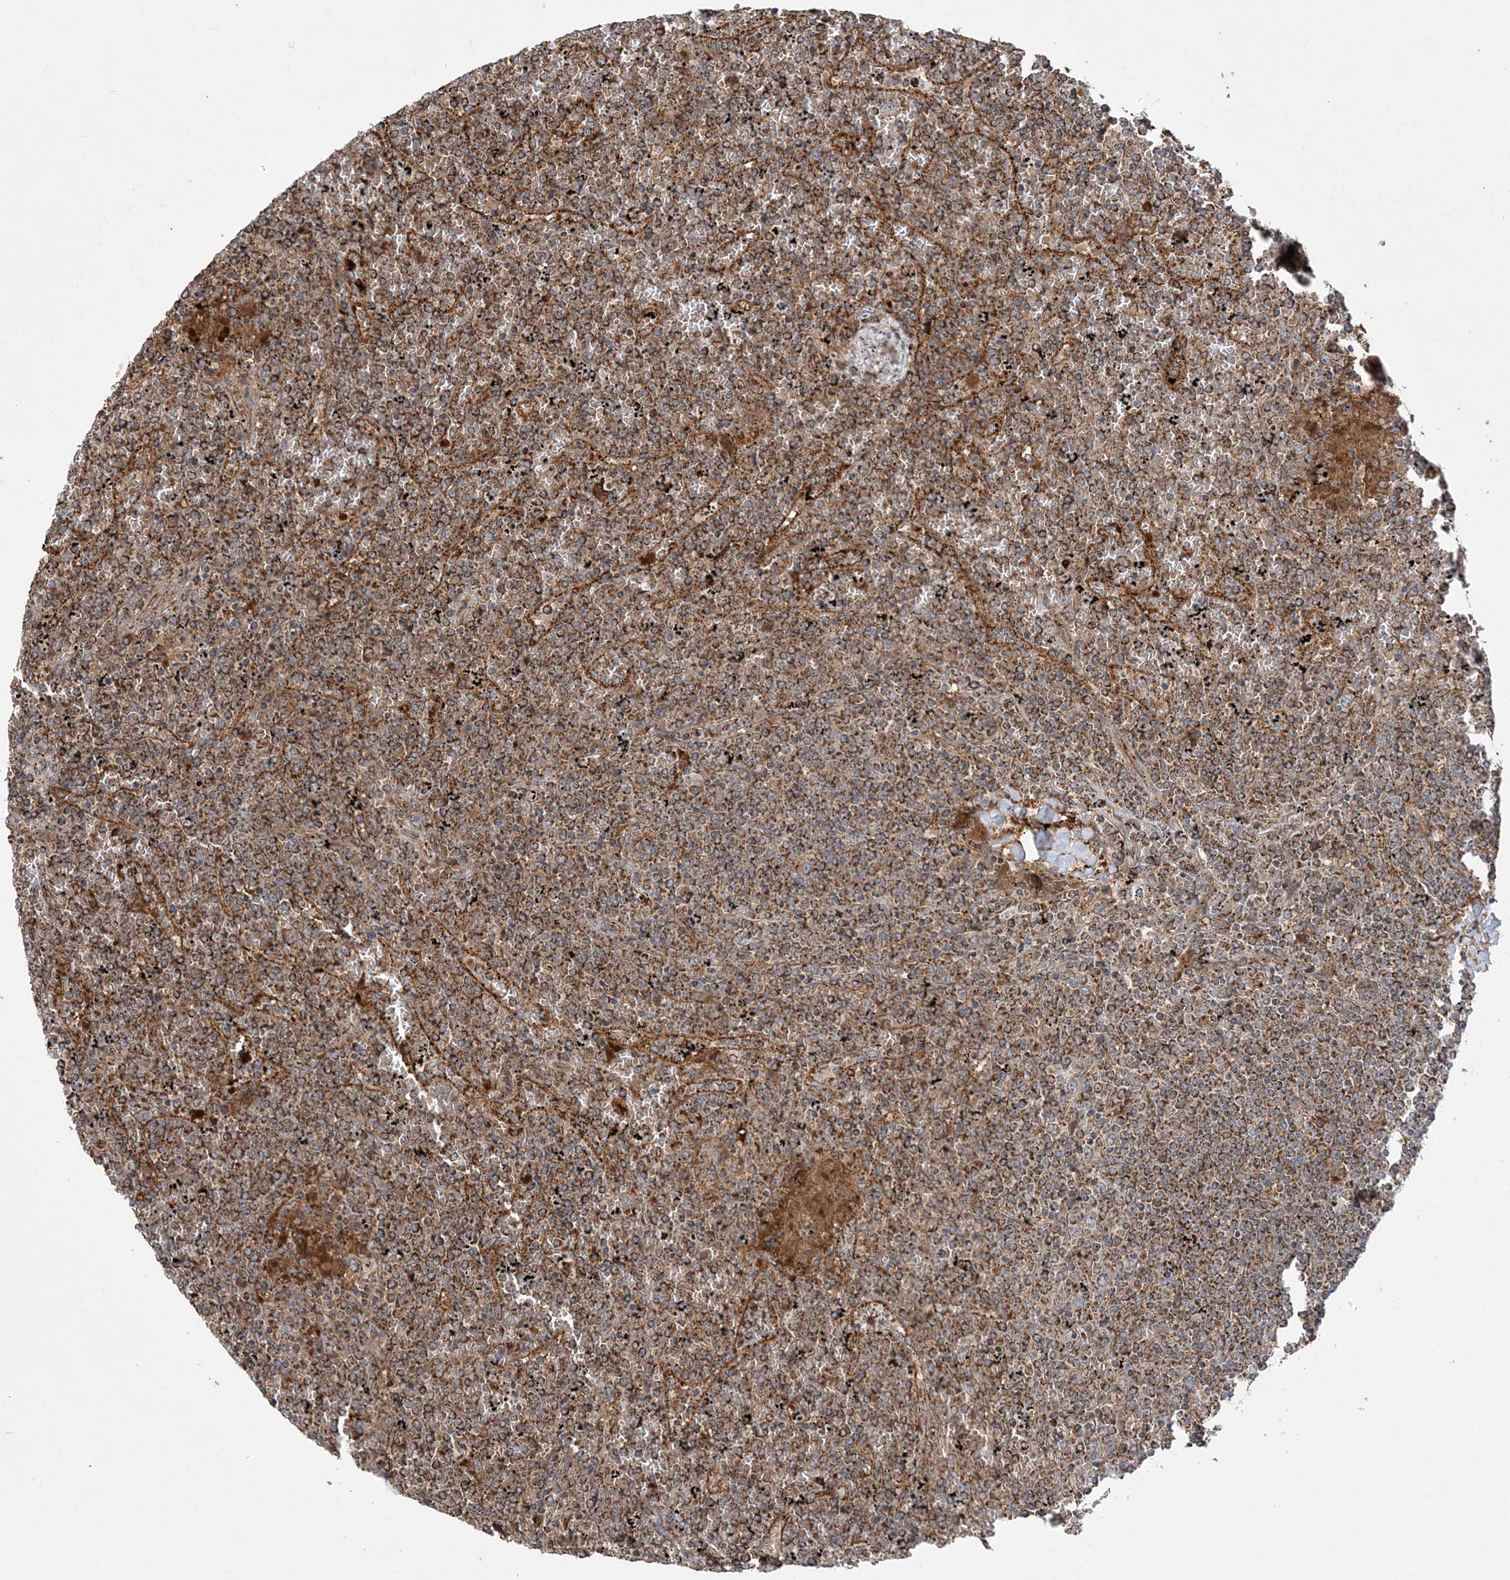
{"staining": {"intensity": "strong", "quantity": ">75%", "location": "cytoplasmic/membranous"}, "tissue": "lymphoma", "cell_type": "Tumor cells", "image_type": "cancer", "snomed": [{"axis": "morphology", "description": "Malignant lymphoma, non-Hodgkin's type, Low grade"}, {"axis": "topography", "description": "Spleen"}], "caption": "This histopathology image reveals IHC staining of human lymphoma, with high strong cytoplasmic/membranous expression in about >75% of tumor cells.", "gene": "SCLT1", "patient": {"sex": "female", "age": 19}}